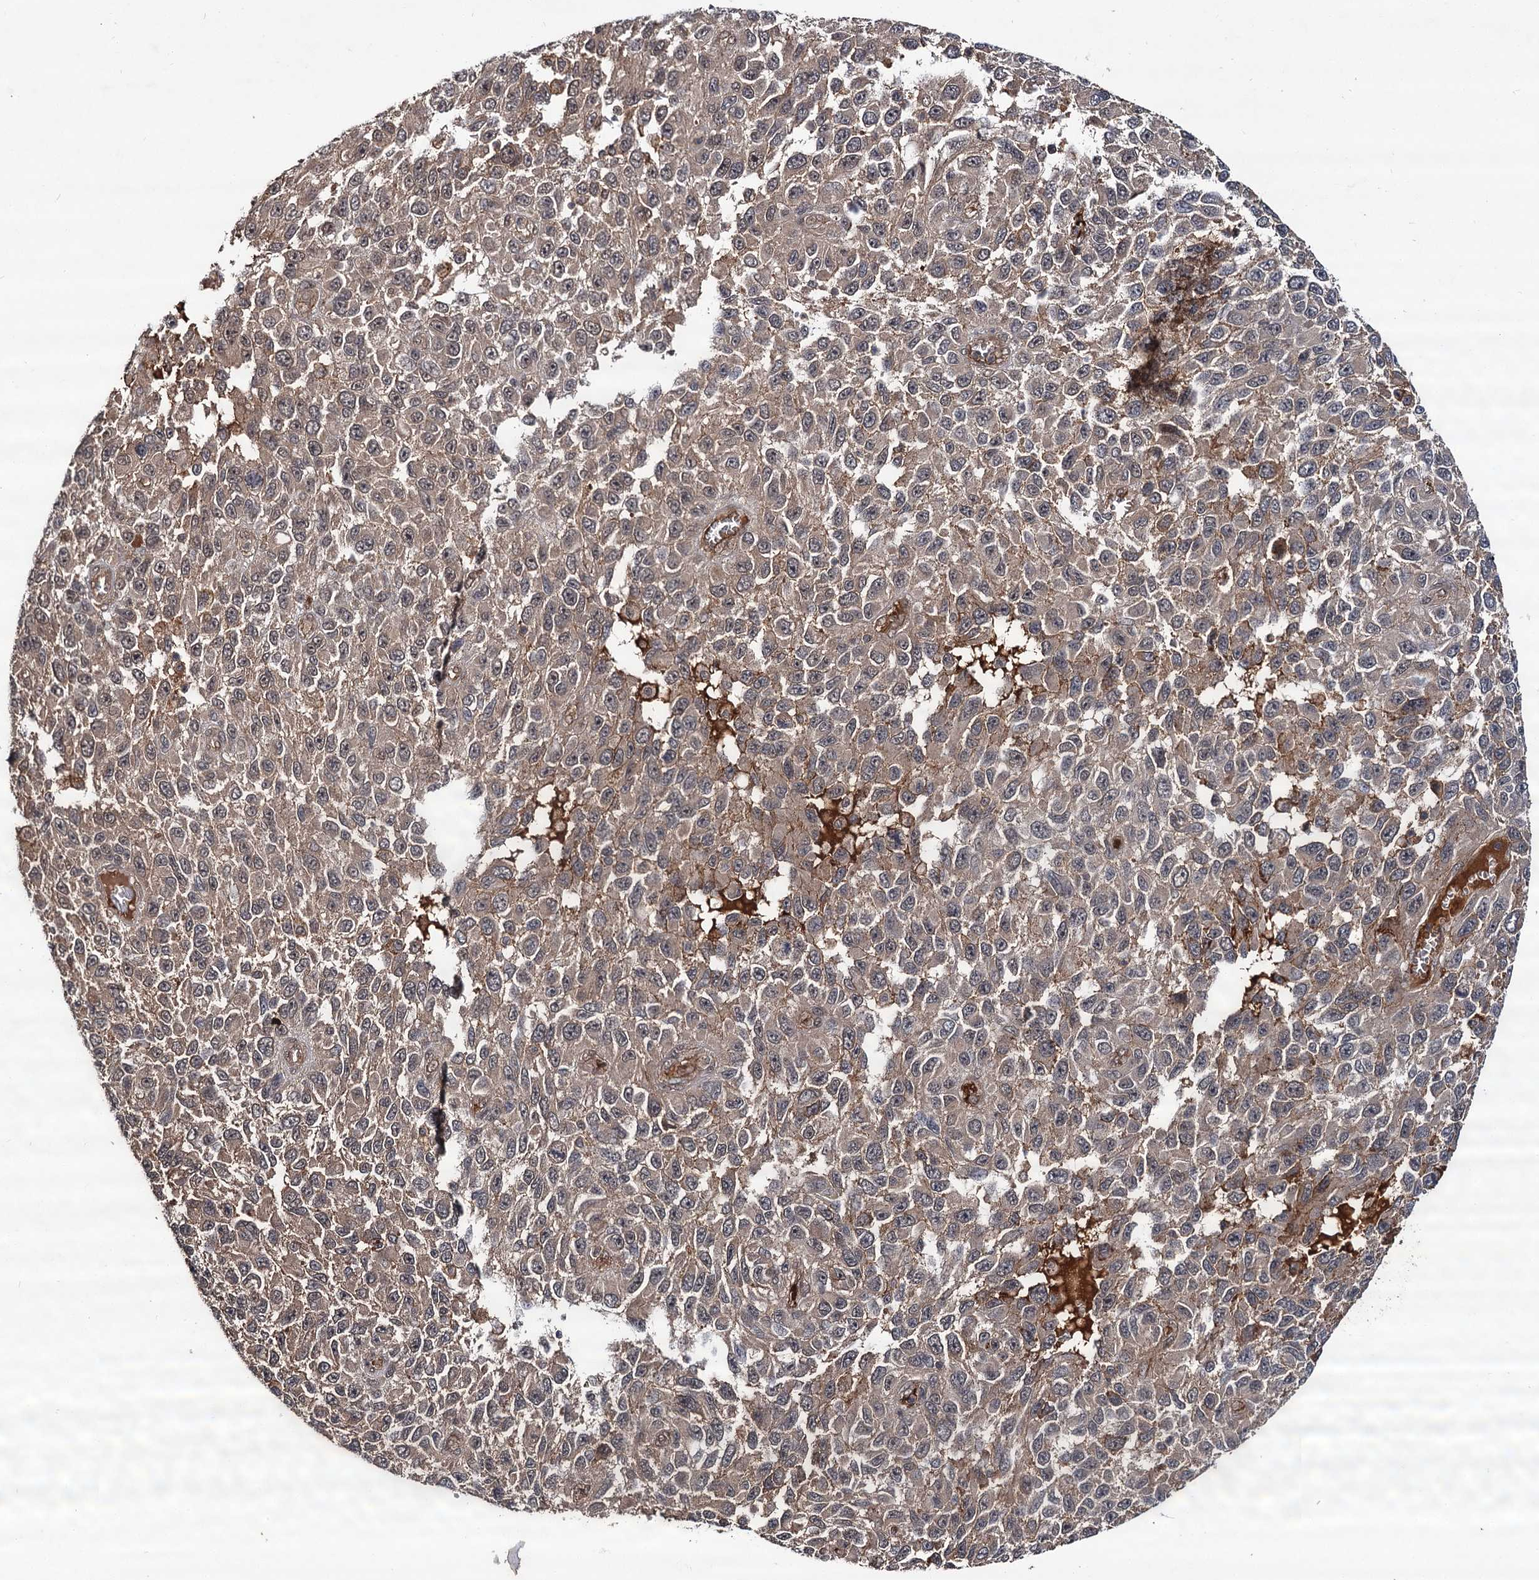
{"staining": {"intensity": "moderate", "quantity": "<25%", "location": "cytoplasmic/membranous"}, "tissue": "melanoma", "cell_type": "Tumor cells", "image_type": "cancer", "snomed": [{"axis": "morphology", "description": "Normal tissue, NOS"}, {"axis": "morphology", "description": "Malignant melanoma, NOS"}, {"axis": "topography", "description": "Skin"}], "caption": "Melanoma tissue shows moderate cytoplasmic/membranous staining in approximately <25% of tumor cells, visualized by immunohistochemistry.", "gene": "MBD6", "patient": {"sex": "female", "age": 96}}